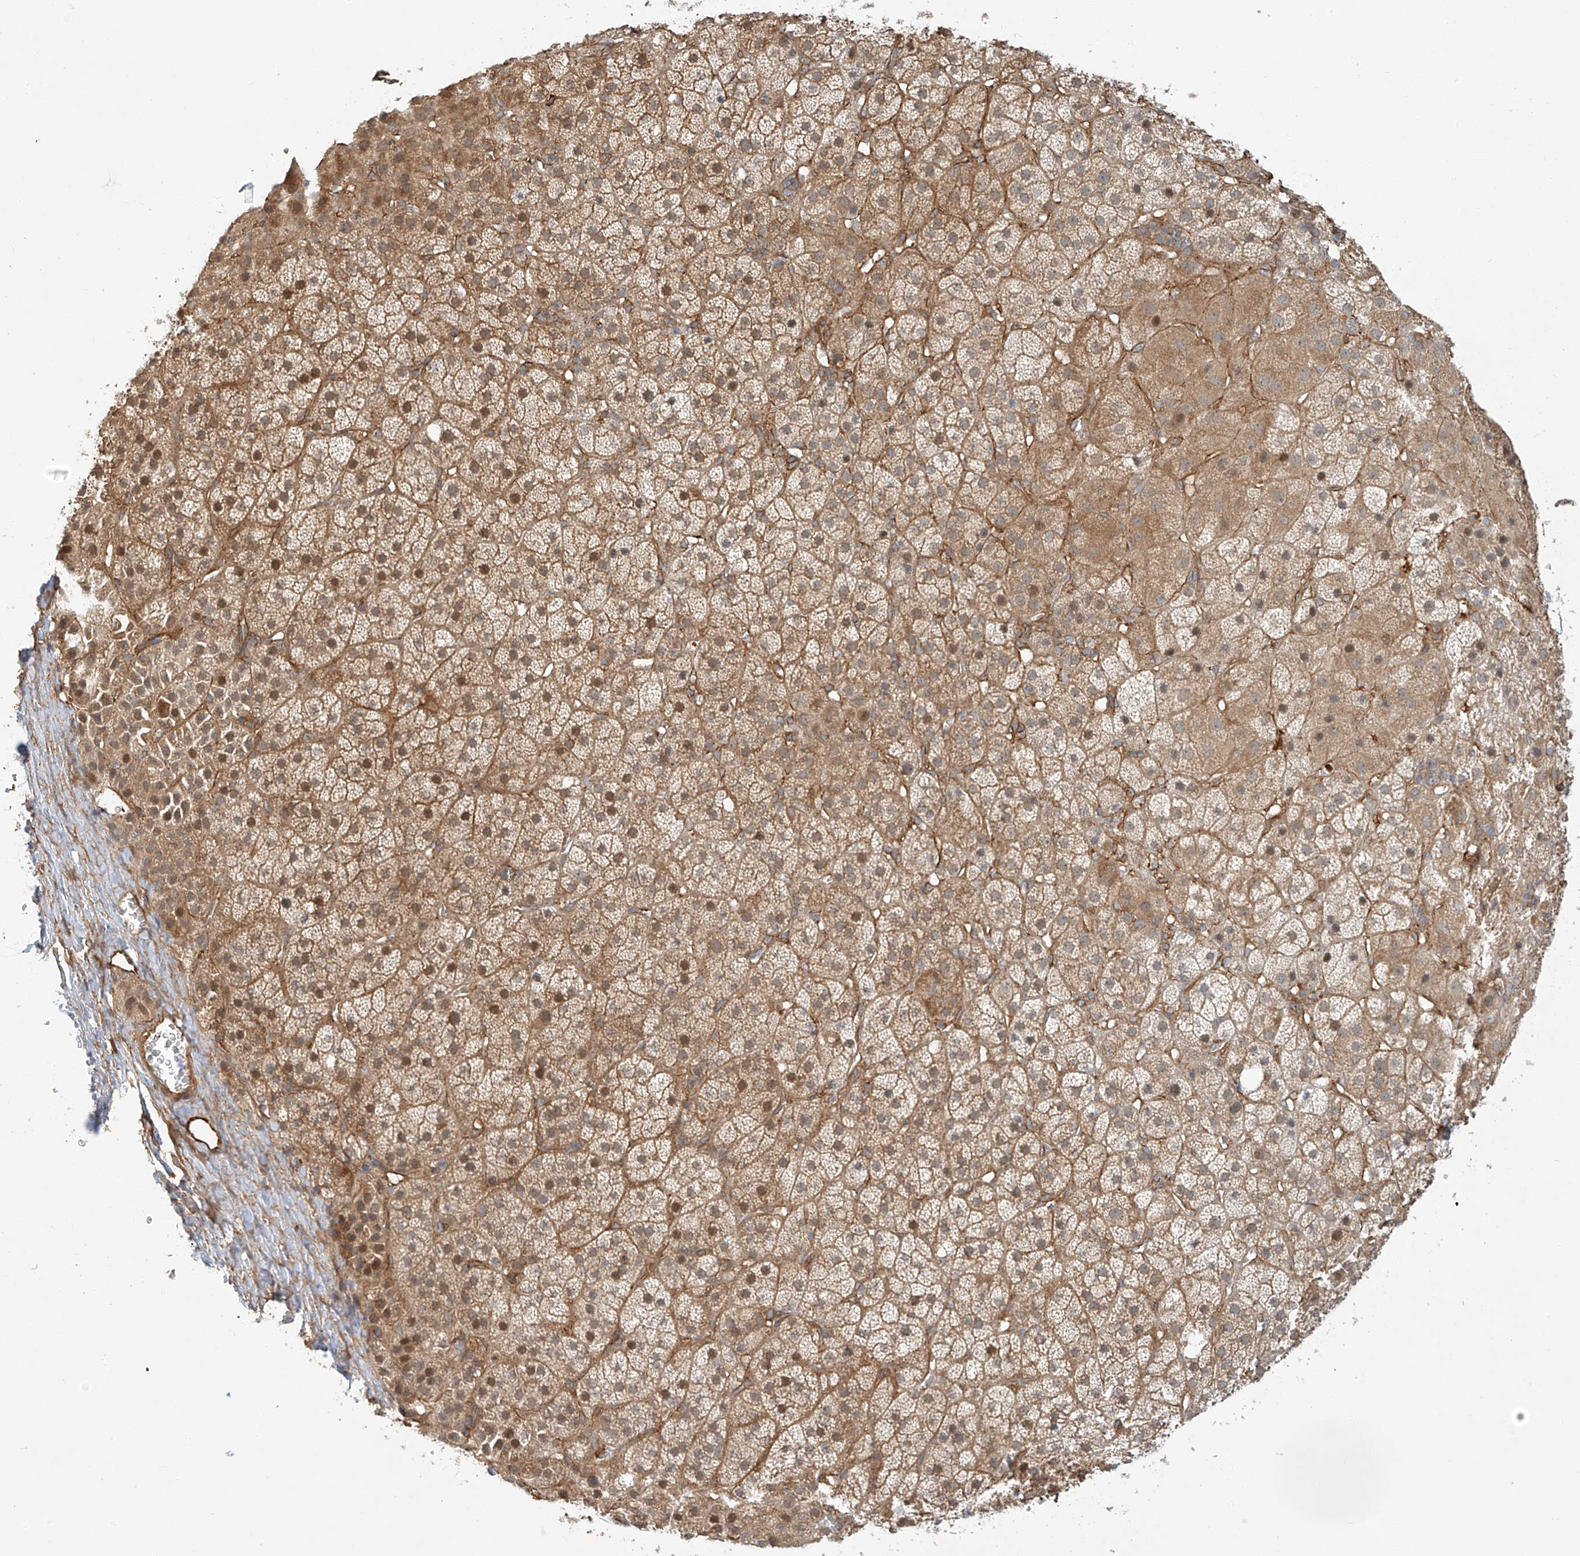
{"staining": {"intensity": "moderate", "quantity": "25%-75%", "location": "cytoplasmic/membranous,nuclear"}, "tissue": "adrenal gland", "cell_type": "Glandular cells", "image_type": "normal", "snomed": [{"axis": "morphology", "description": "Normal tissue, NOS"}, {"axis": "topography", "description": "Adrenal gland"}], "caption": "A brown stain shows moderate cytoplasmic/membranous,nuclear staining of a protein in glandular cells of normal adrenal gland. (Stains: DAB (3,3'-diaminobenzidine) in brown, nuclei in blue, Microscopy: brightfield microscopy at high magnification).", "gene": "CSMD3", "patient": {"sex": "female", "age": 57}}